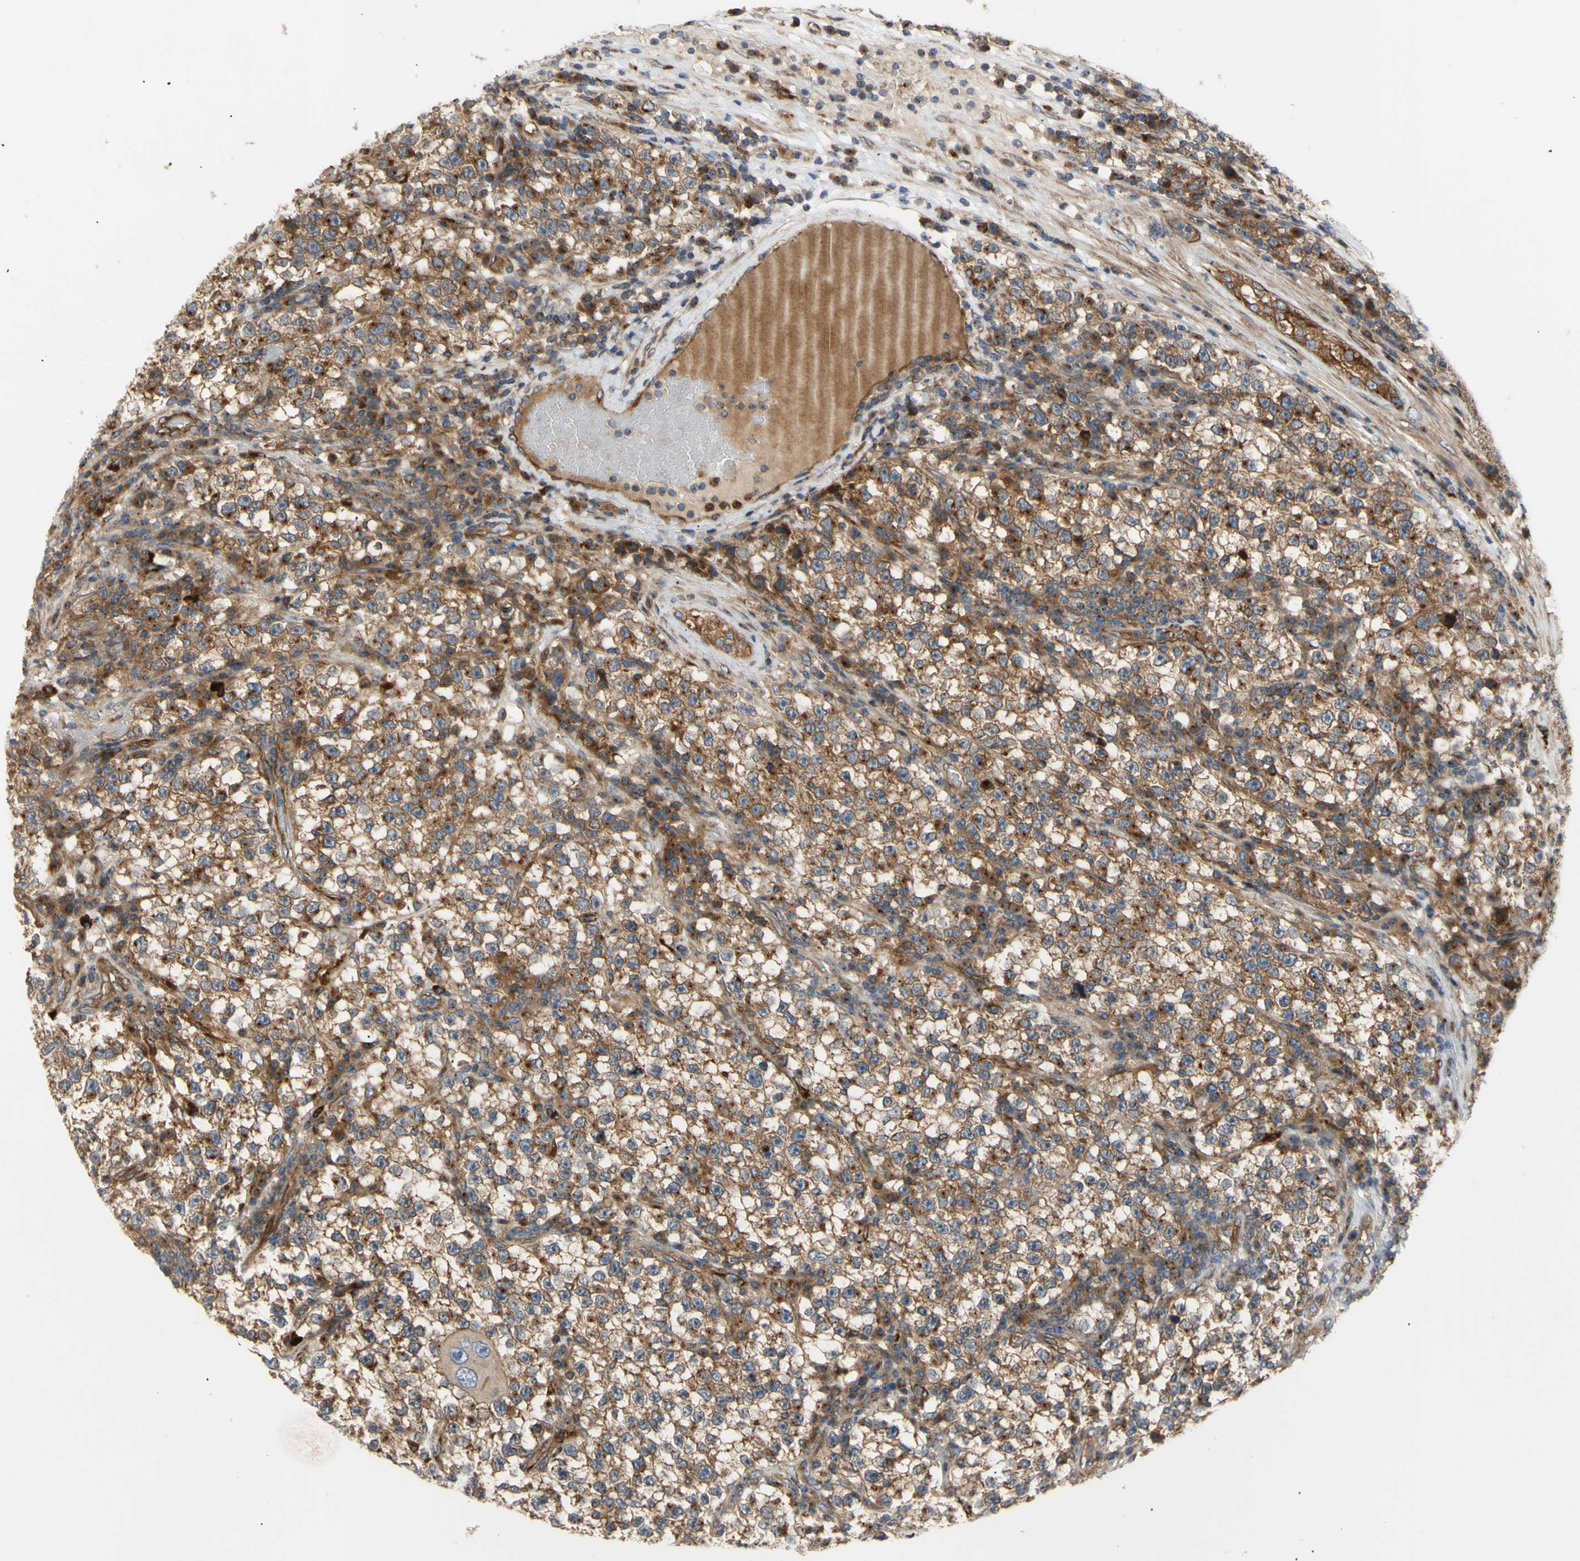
{"staining": {"intensity": "moderate", "quantity": ">75%", "location": "cytoplasmic/membranous"}, "tissue": "testis cancer", "cell_type": "Tumor cells", "image_type": "cancer", "snomed": [{"axis": "morphology", "description": "Seminoma, NOS"}, {"axis": "topography", "description": "Testis"}], "caption": "Immunohistochemical staining of human testis seminoma displays medium levels of moderate cytoplasmic/membranous protein positivity in approximately >75% of tumor cells. (DAB = brown stain, brightfield microscopy at high magnification).", "gene": "TUBG2", "patient": {"sex": "male", "age": 22}}